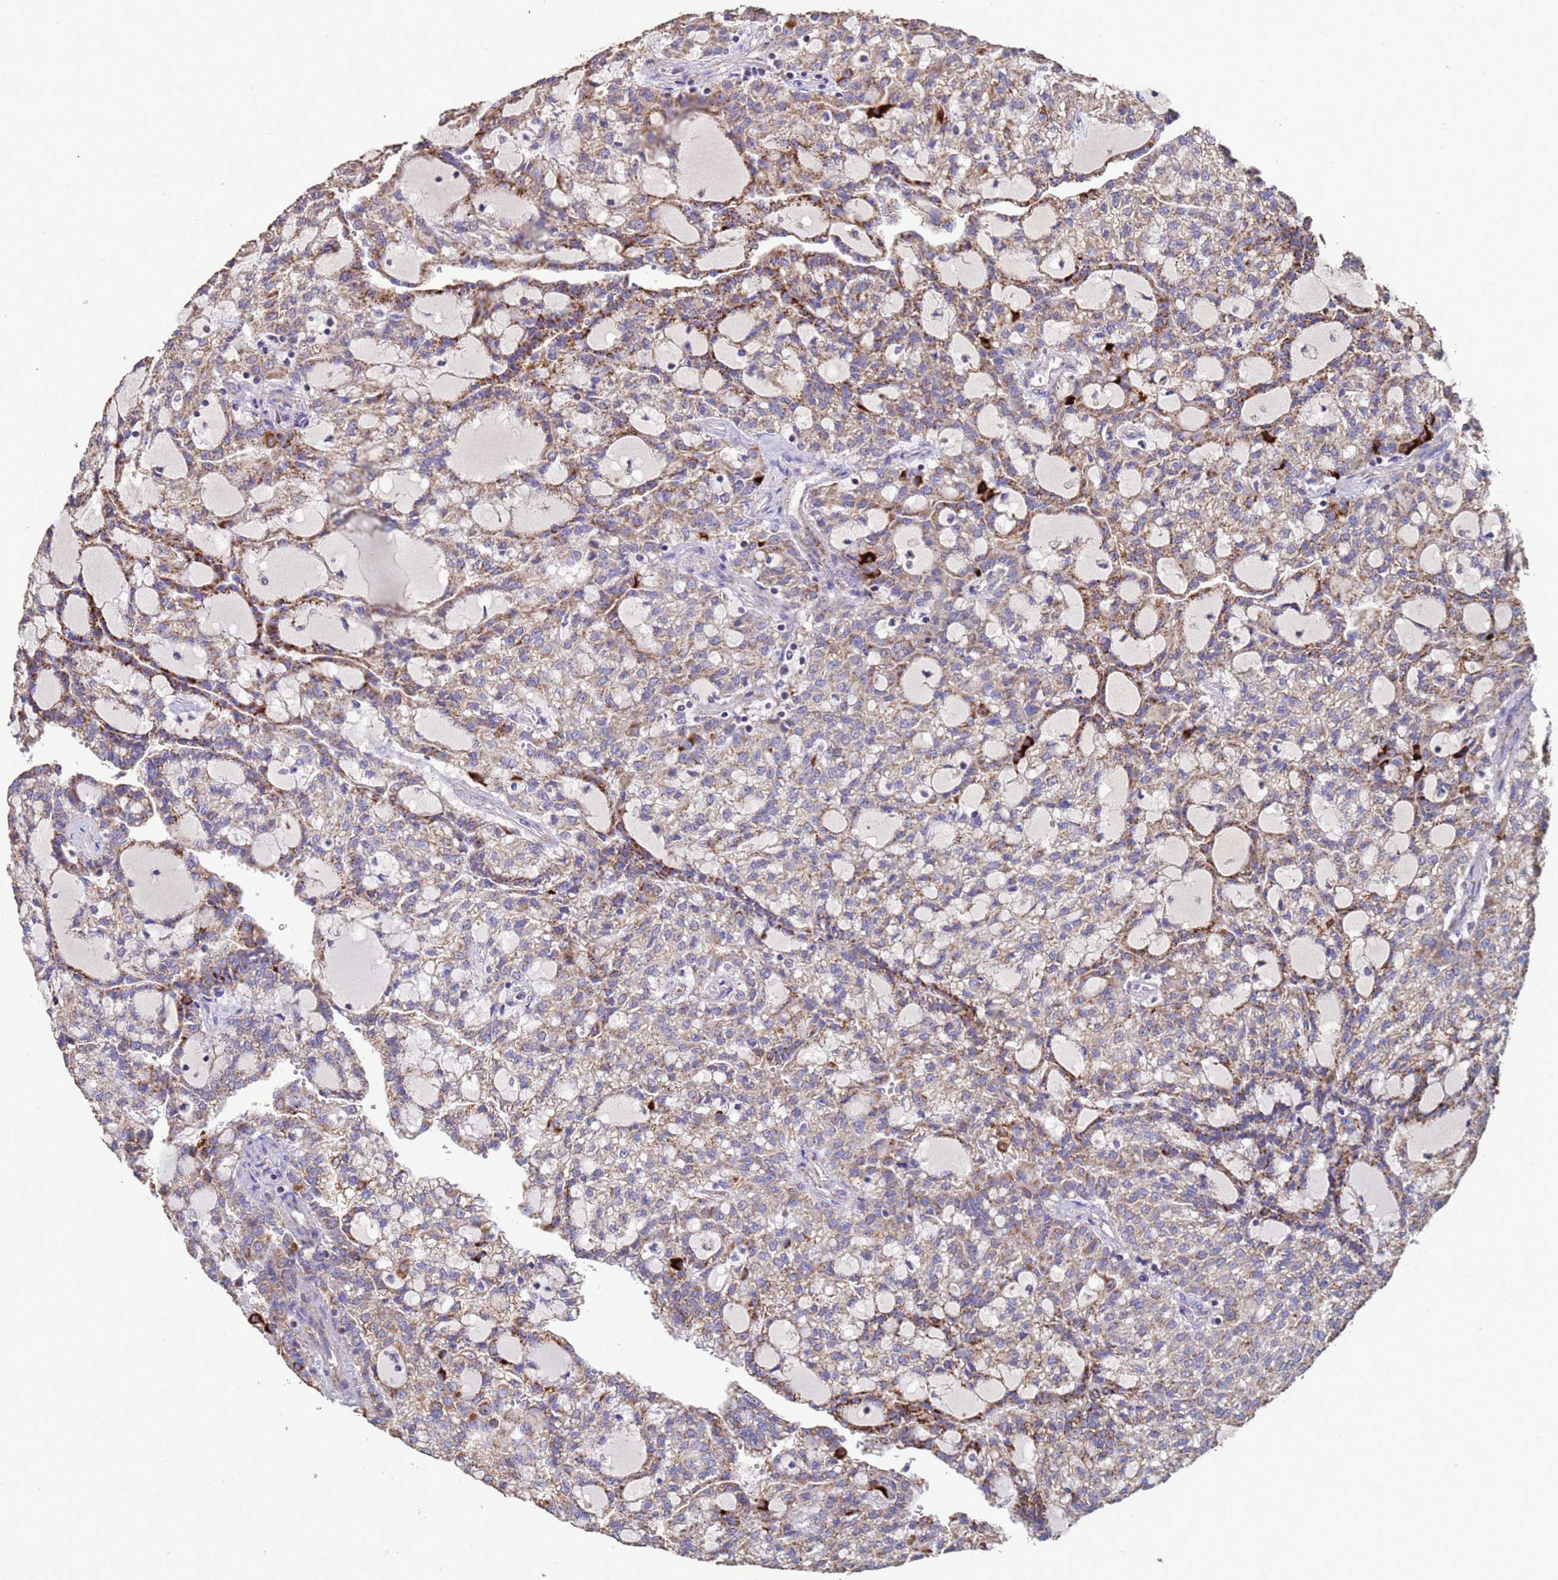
{"staining": {"intensity": "moderate", "quantity": "25%-75%", "location": "cytoplasmic/membranous"}, "tissue": "renal cancer", "cell_type": "Tumor cells", "image_type": "cancer", "snomed": [{"axis": "morphology", "description": "Adenocarcinoma, NOS"}, {"axis": "topography", "description": "Kidney"}], "caption": "Immunohistochemistry (IHC) (DAB) staining of renal cancer (adenocarcinoma) shows moderate cytoplasmic/membranous protein staining in about 25%-75% of tumor cells.", "gene": "ZNFX1", "patient": {"sex": "male", "age": 63}}